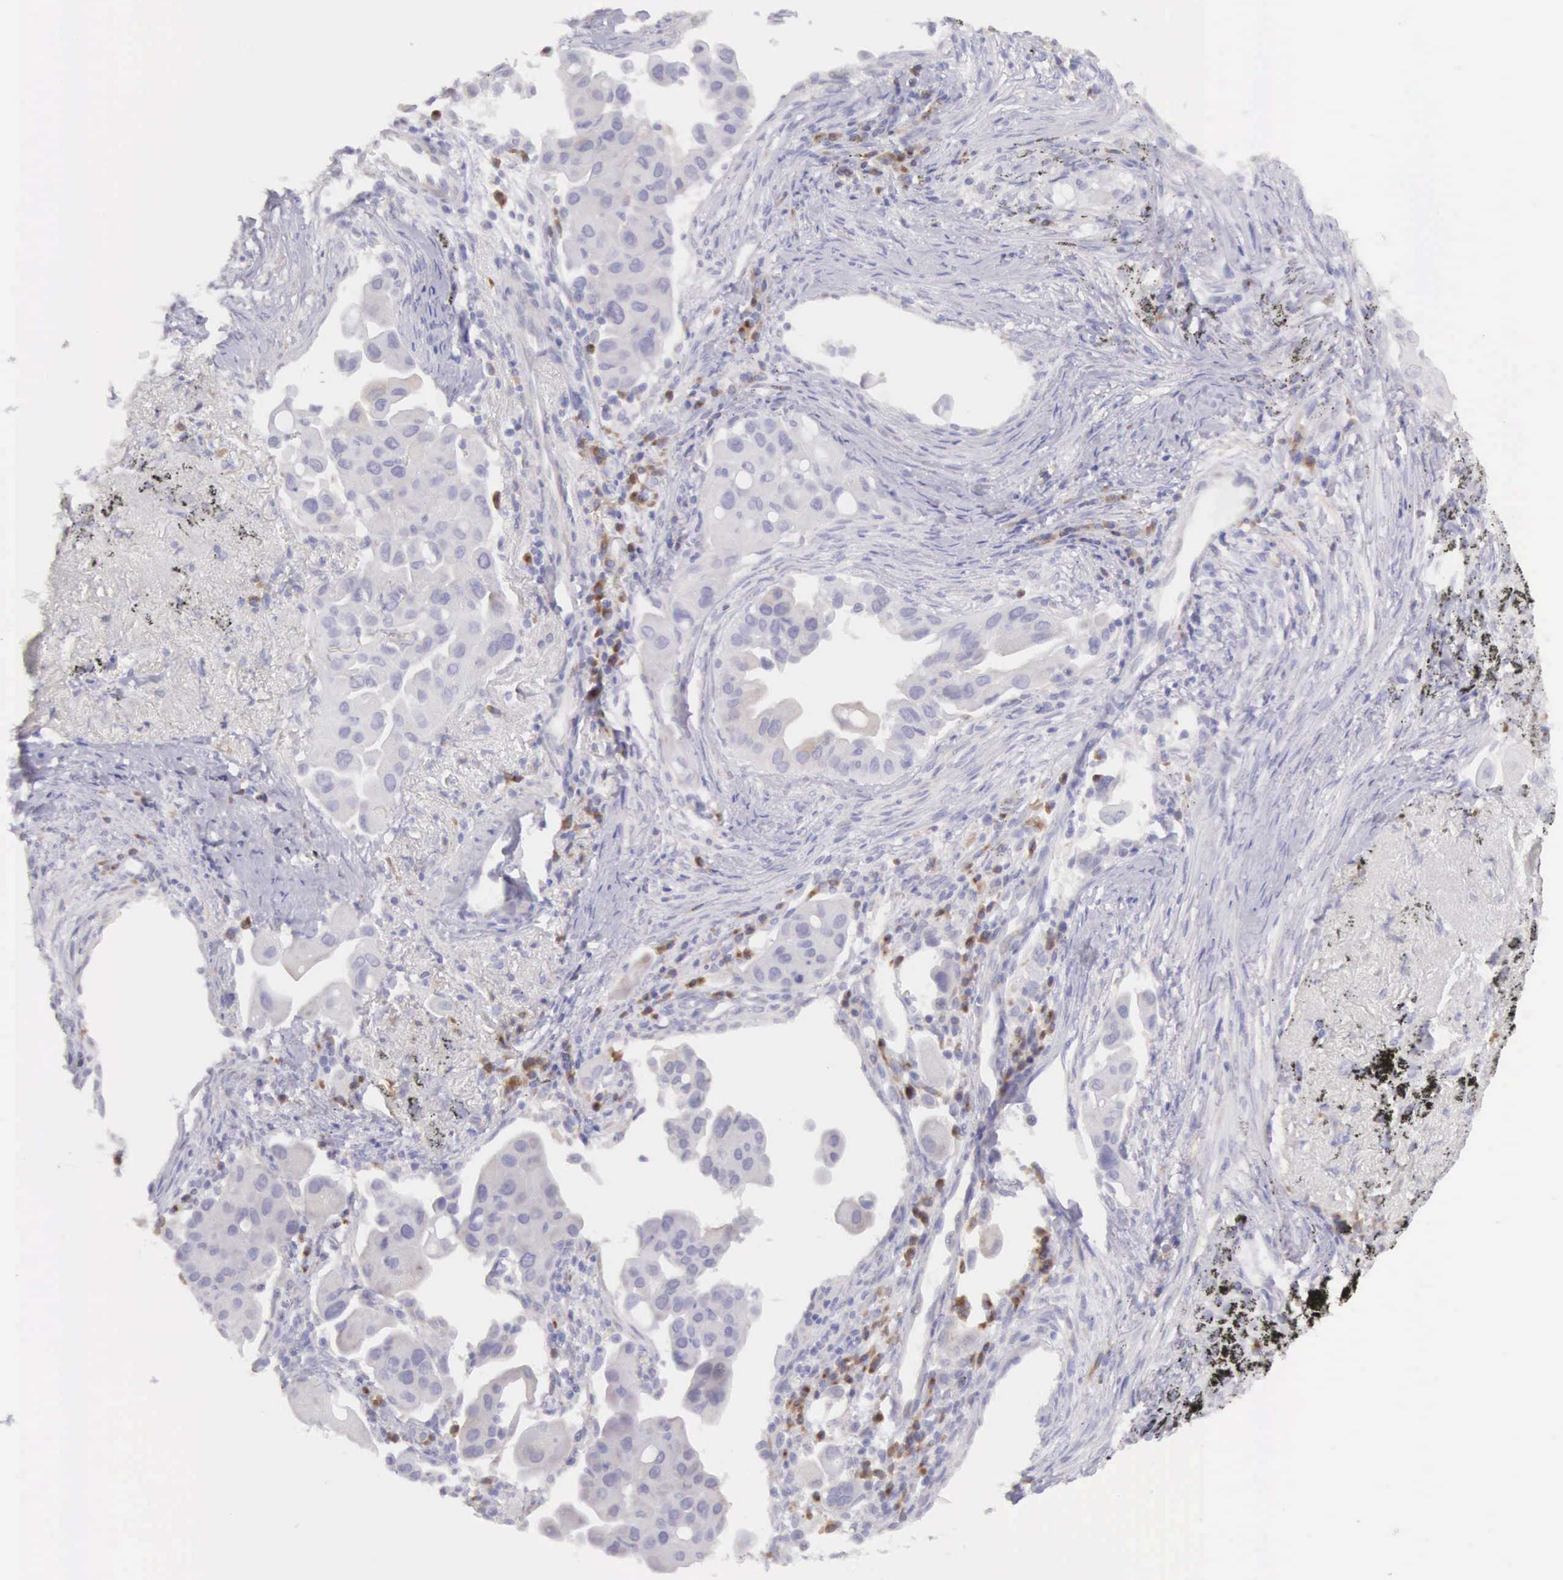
{"staining": {"intensity": "weak", "quantity": "<25%", "location": "cytoplasmic/membranous"}, "tissue": "lung cancer", "cell_type": "Tumor cells", "image_type": "cancer", "snomed": [{"axis": "morphology", "description": "Adenocarcinoma, NOS"}, {"axis": "topography", "description": "Lung"}], "caption": "Lung adenocarcinoma stained for a protein using immunohistochemistry (IHC) shows no staining tumor cells.", "gene": "ARFGAP3", "patient": {"sex": "male", "age": 68}}